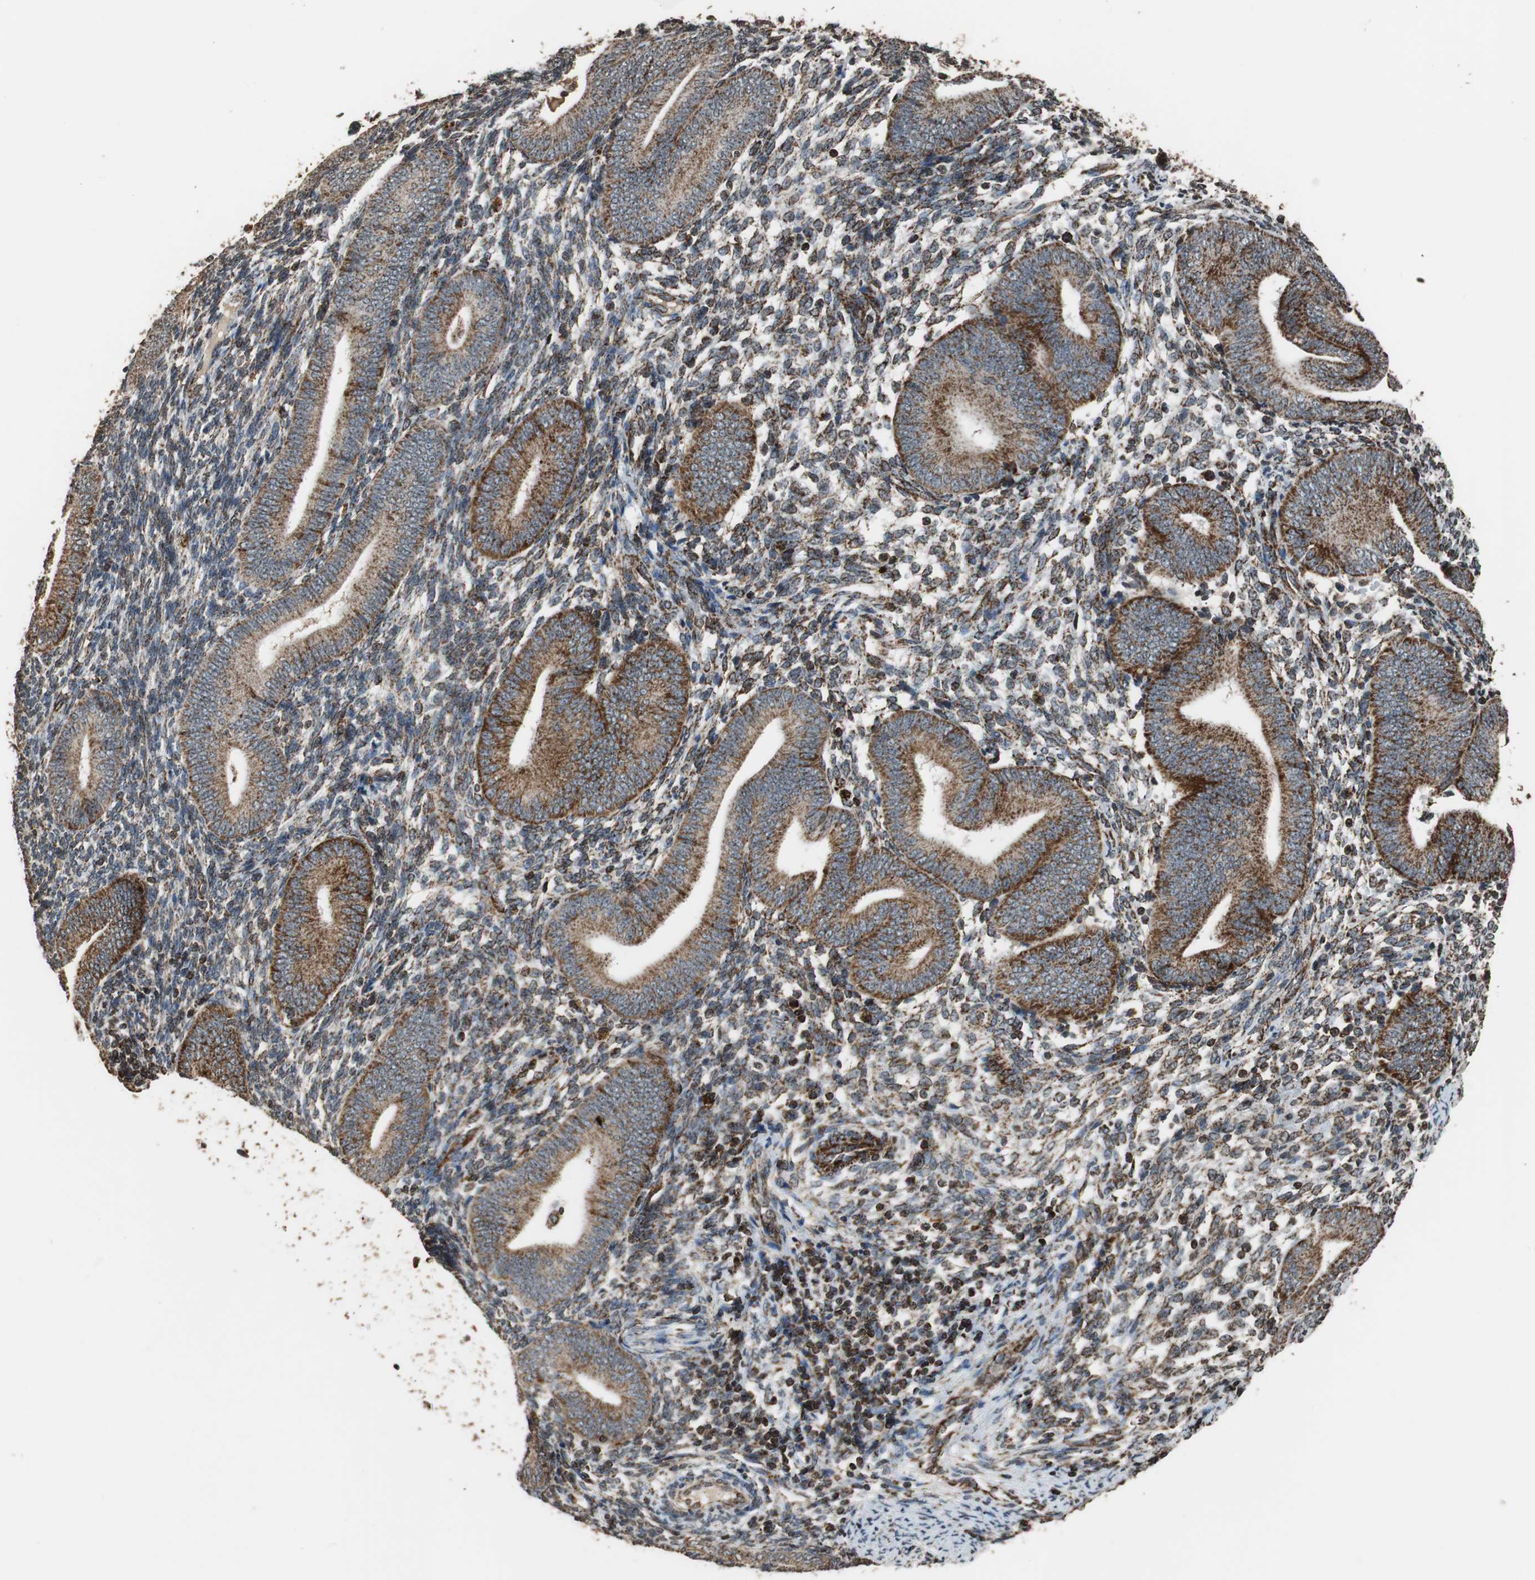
{"staining": {"intensity": "strong", "quantity": ">75%", "location": "cytoplasmic/membranous"}, "tissue": "endometrium", "cell_type": "Cells in endometrial stroma", "image_type": "normal", "snomed": [{"axis": "morphology", "description": "Normal tissue, NOS"}, {"axis": "topography", "description": "Uterus"}, {"axis": "topography", "description": "Endometrium"}], "caption": "Approximately >75% of cells in endometrial stroma in unremarkable human endometrium reveal strong cytoplasmic/membranous protein positivity as visualized by brown immunohistochemical staining.", "gene": "HSPA9", "patient": {"sex": "female", "age": 33}}